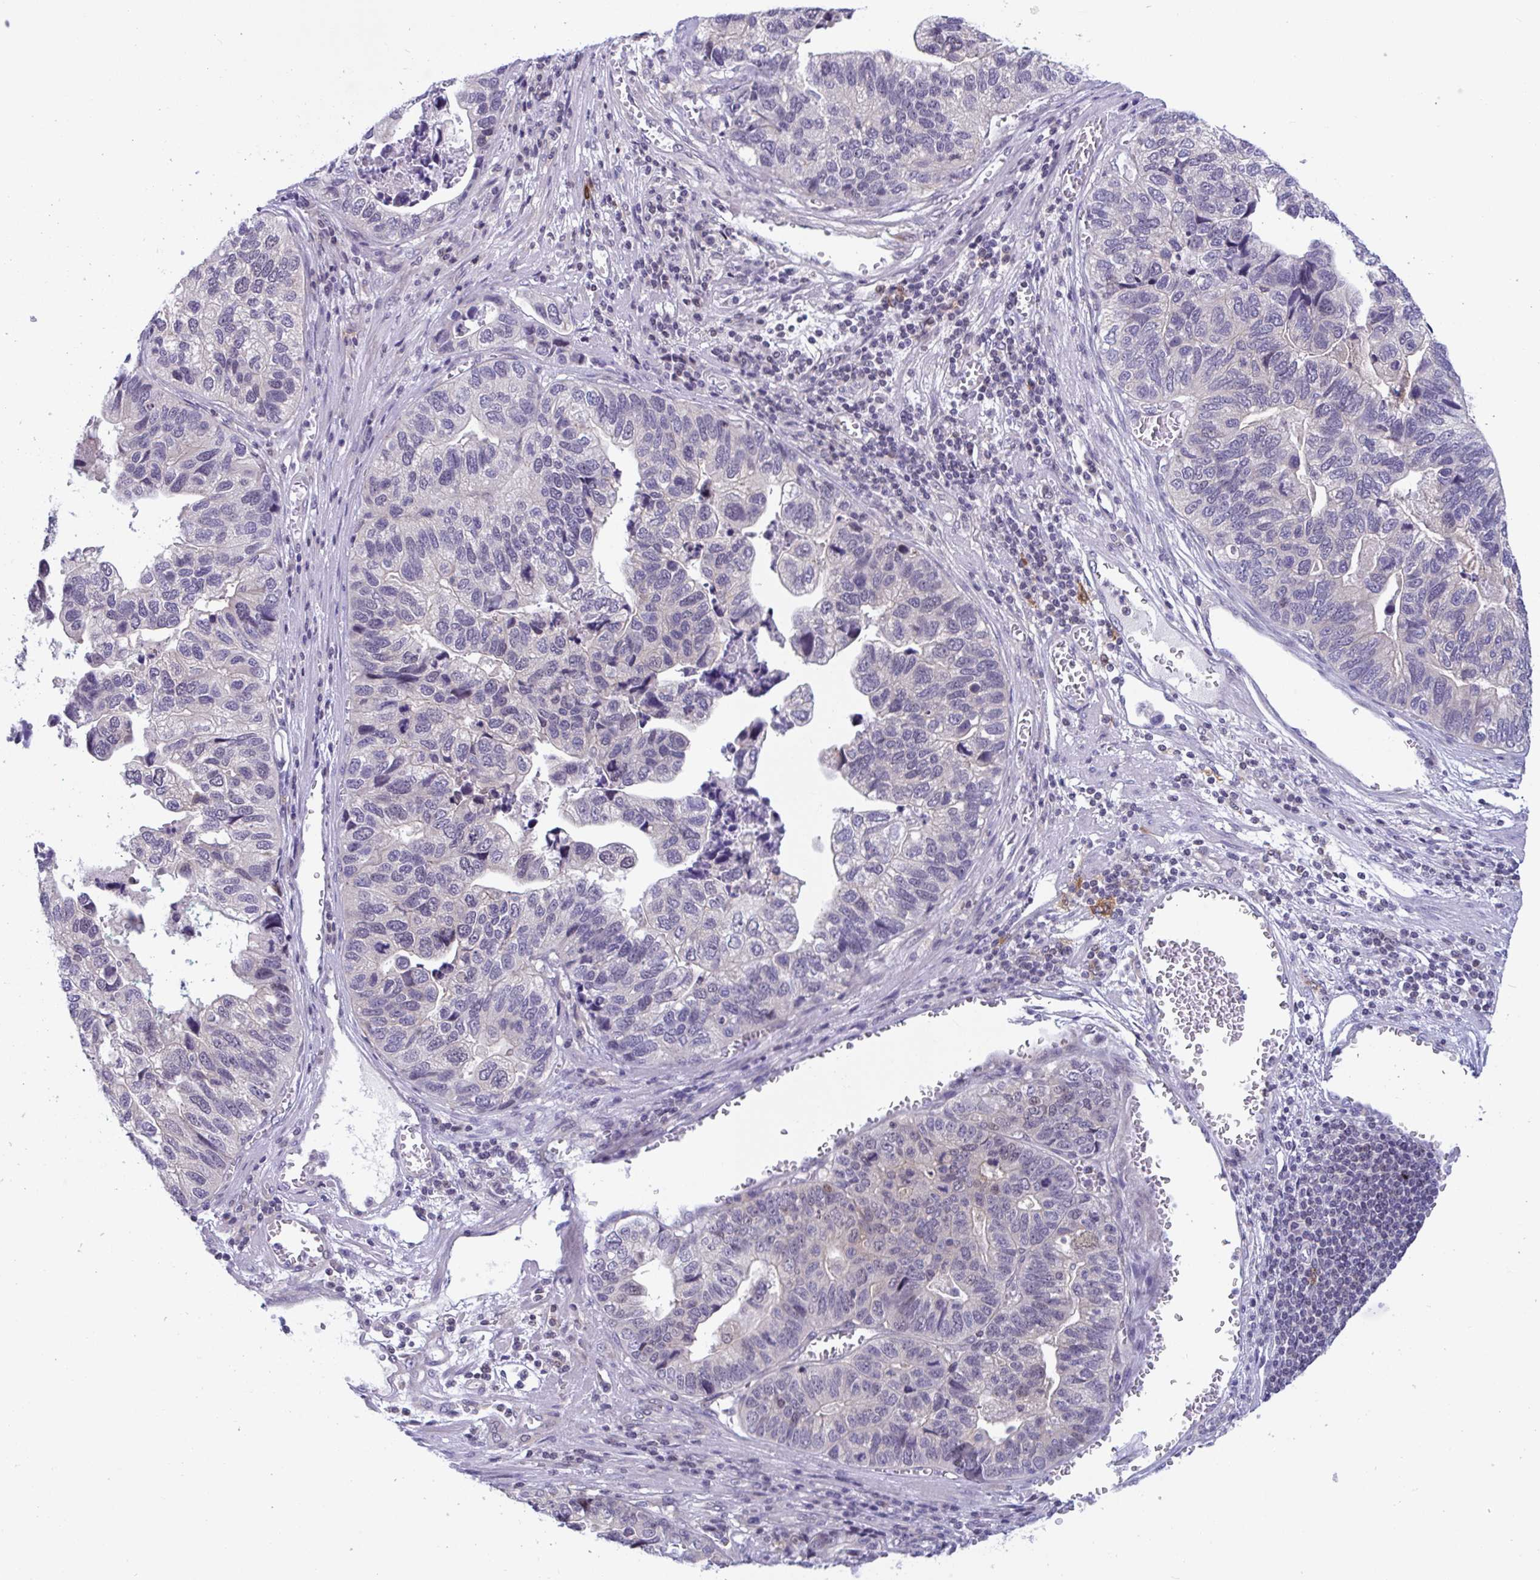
{"staining": {"intensity": "negative", "quantity": "none", "location": "none"}, "tissue": "stomach cancer", "cell_type": "Tumor cells", "image_type": "cancer", "snomed": [{"axis": "morphology", "description": "Adenocarcinoma, NOS"}, {"axis": "topography", "description": "Stomach, upper"}], "caption": "A high-resolution micrograph shows immunohistochemistry staining of stomach cancer, which displays no significant expression in tumor cells.", "gene": "SNX11", "patient": {"sex": "female", "age": 67}}